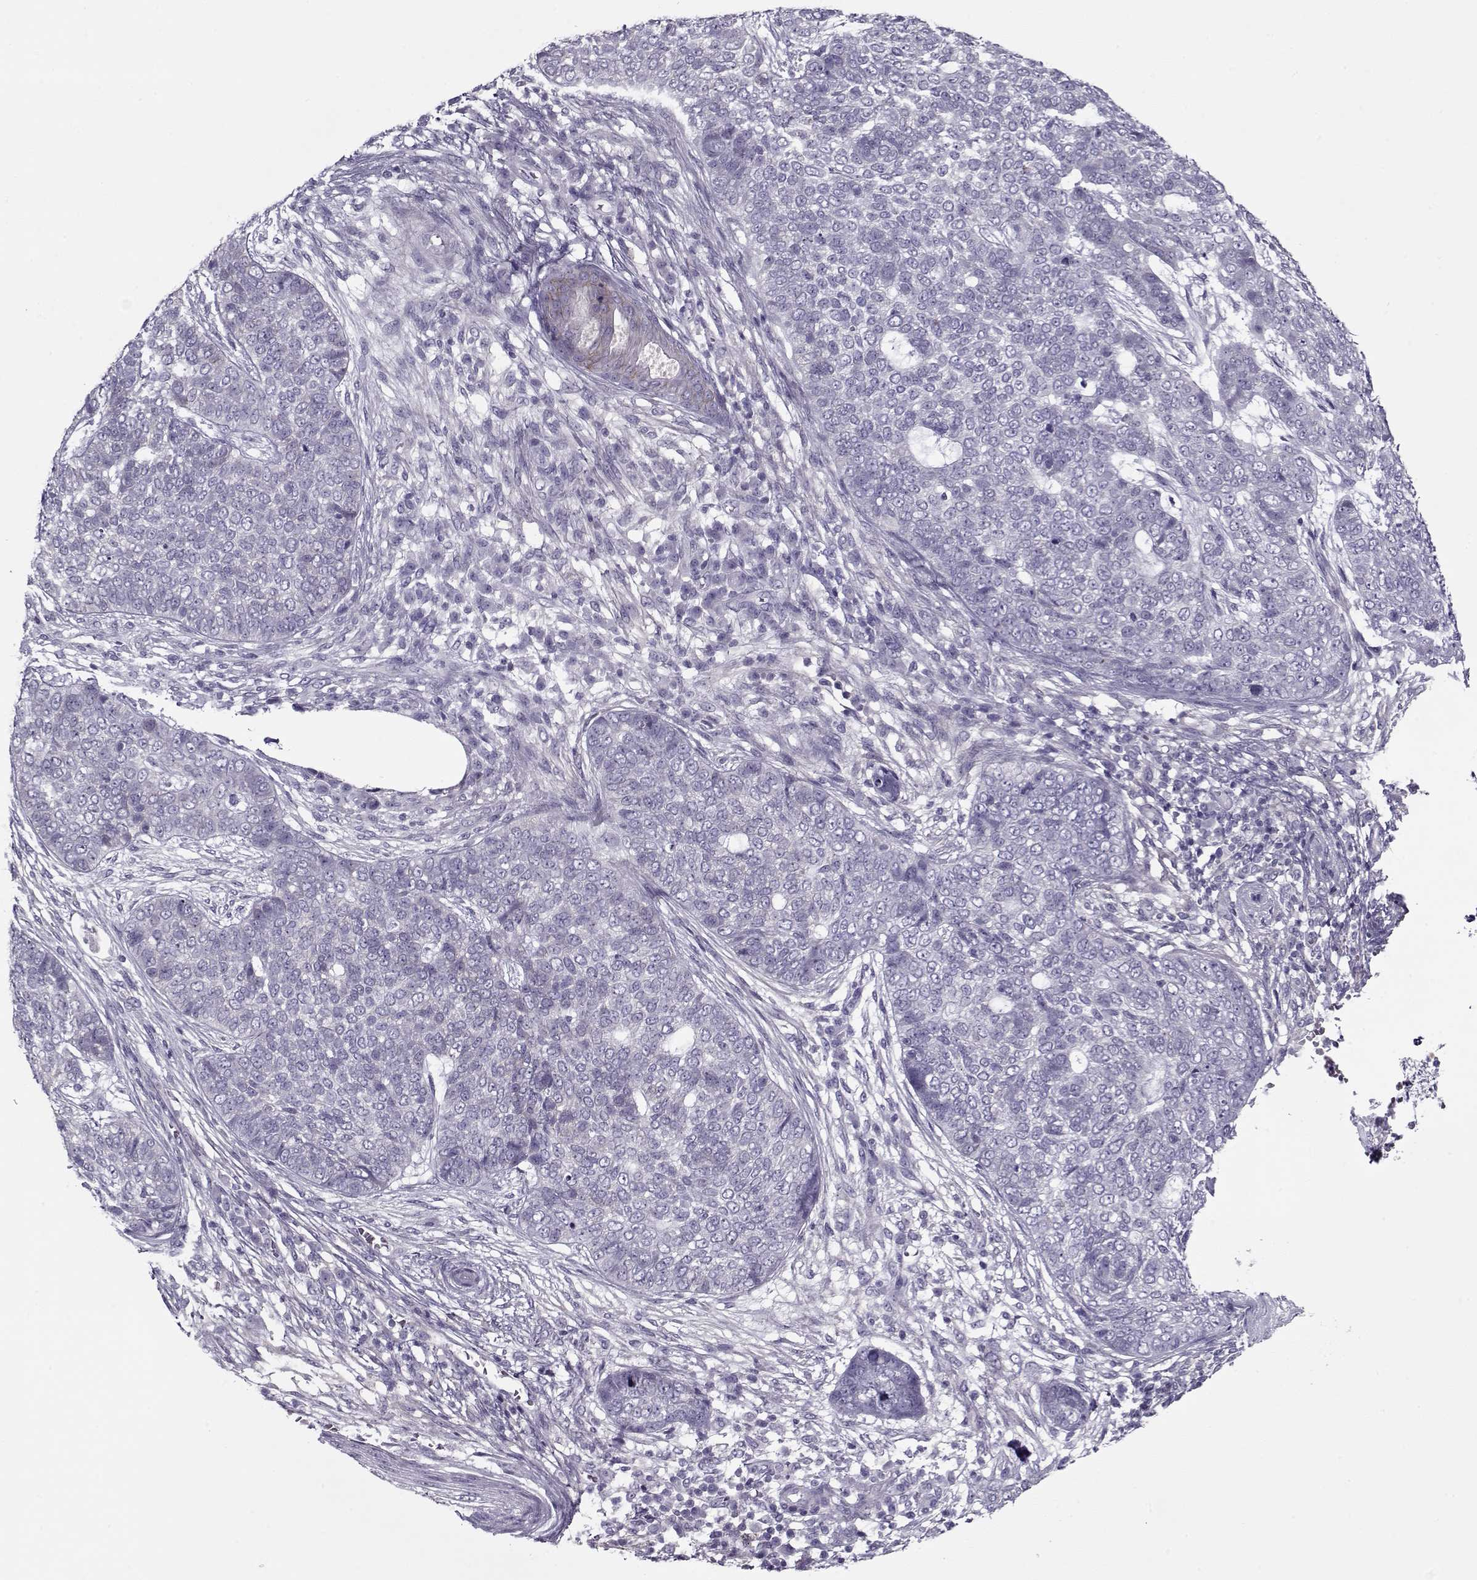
{"staining": {"intensity": "negative", "quantity": "none", "location": "none"}, "tissue": "skin cancer", "cell_type": "Tumor cells", "image_type": "cancer", "snomed": [{"axis": "morphology", "description": "Basal cell carcinoma"}, {"axis": "topography", "description": "Skin"}], "caption": "Immunohistochemical staining of human skin cancer reveals no significant positivity in tumor cells.", "gene": "PP2D1", "patient": {"sex": "female", "age": 69}}